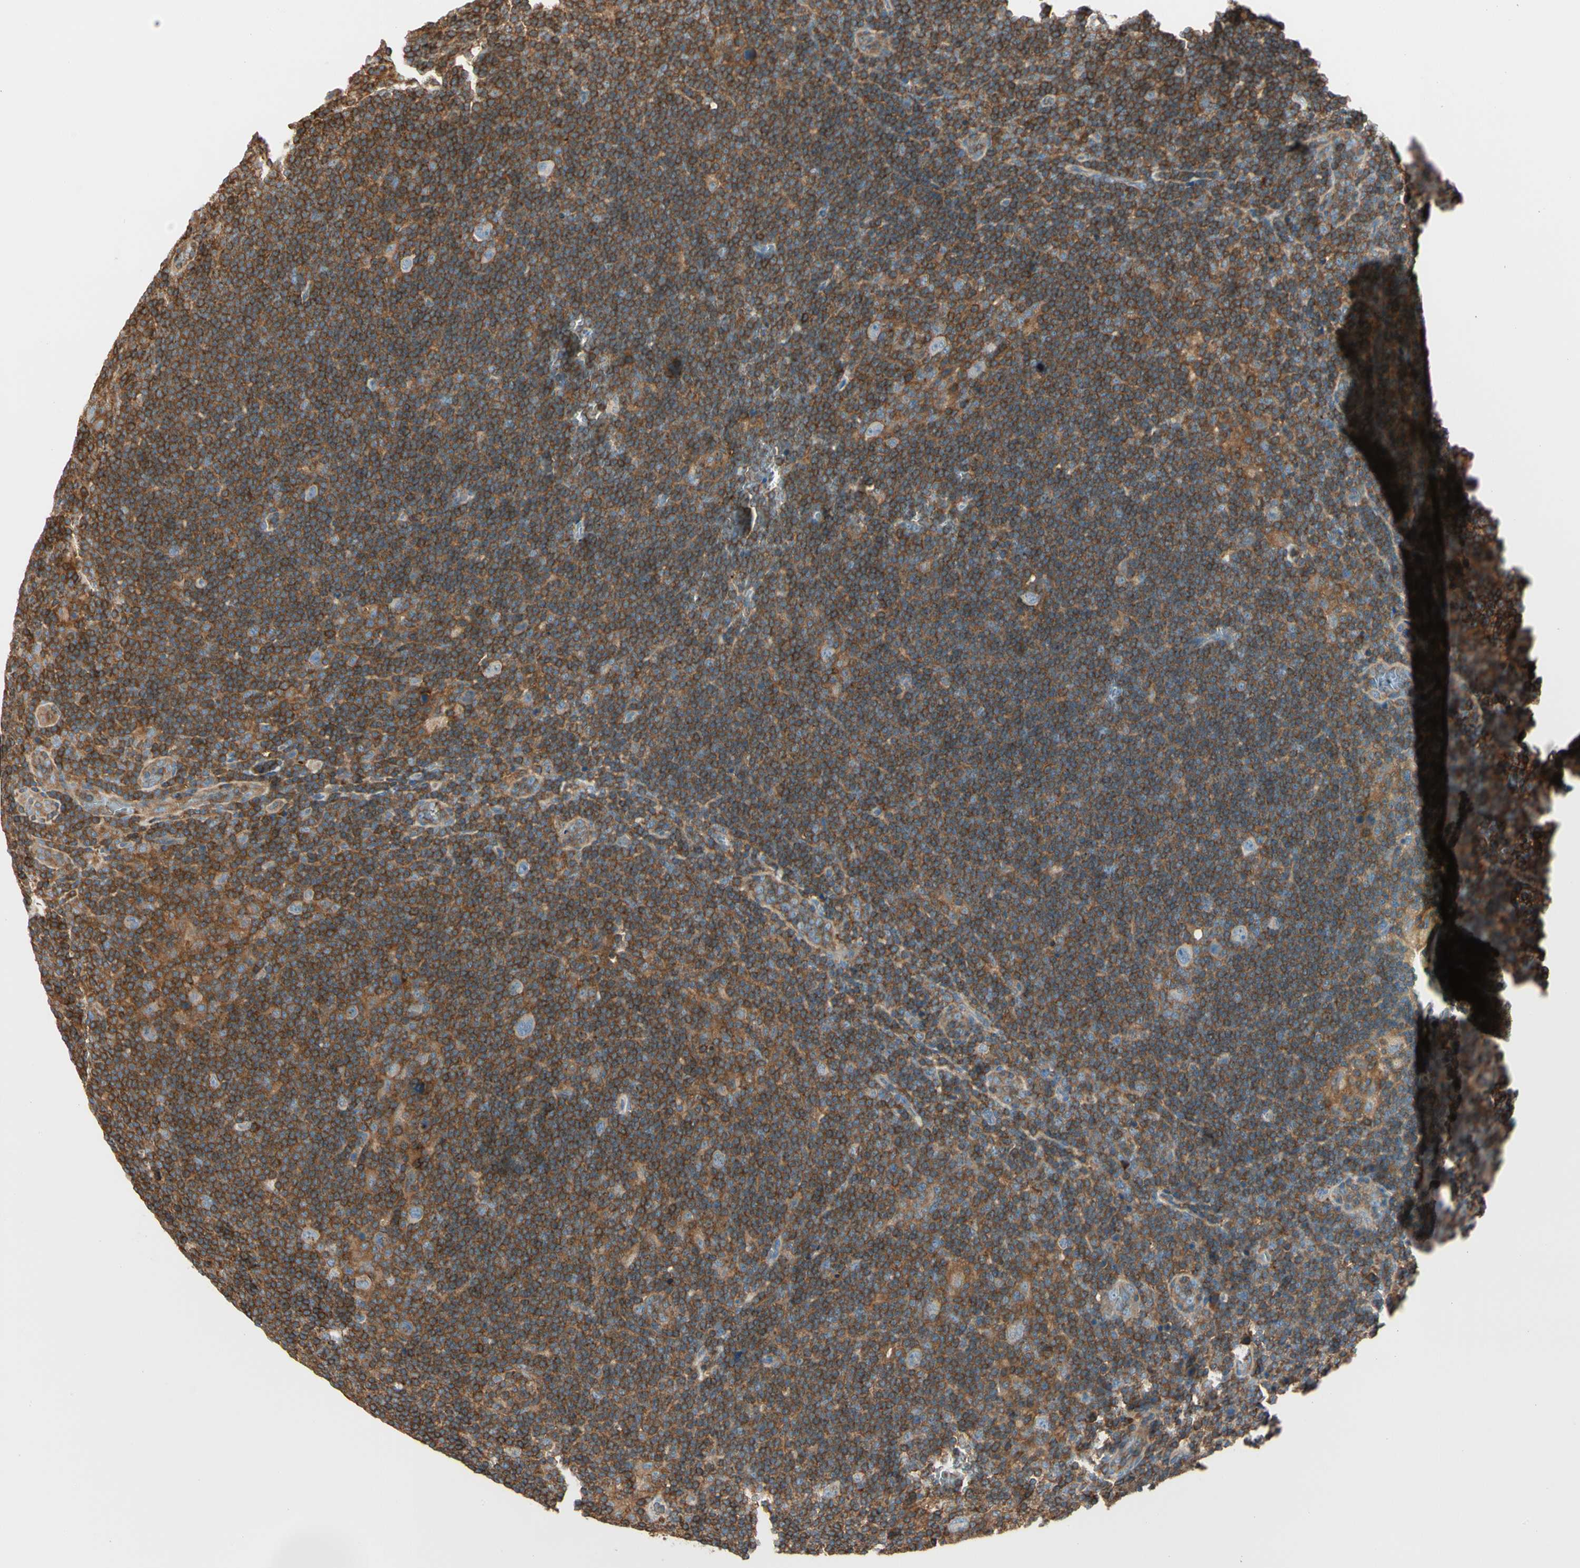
{"staining": {"intensity": "negative", "quantity": "none", "location": "none"}, "tissue": "lymphoma", "cell_type": "Tumor cells", "image_type": "cancer", "snomed": [{"axis": "morphology", "description": "Hodgkin's disease, NOS"}, {"axis": "topography", "description": "Lymph node"}], "caption": "Hodgkin's disease stained for a protein using immunohistochemistry reveals no positivity tumor cells.", "gene": "CAPZA2", "patient": {"sex": "female", "age": 57}}